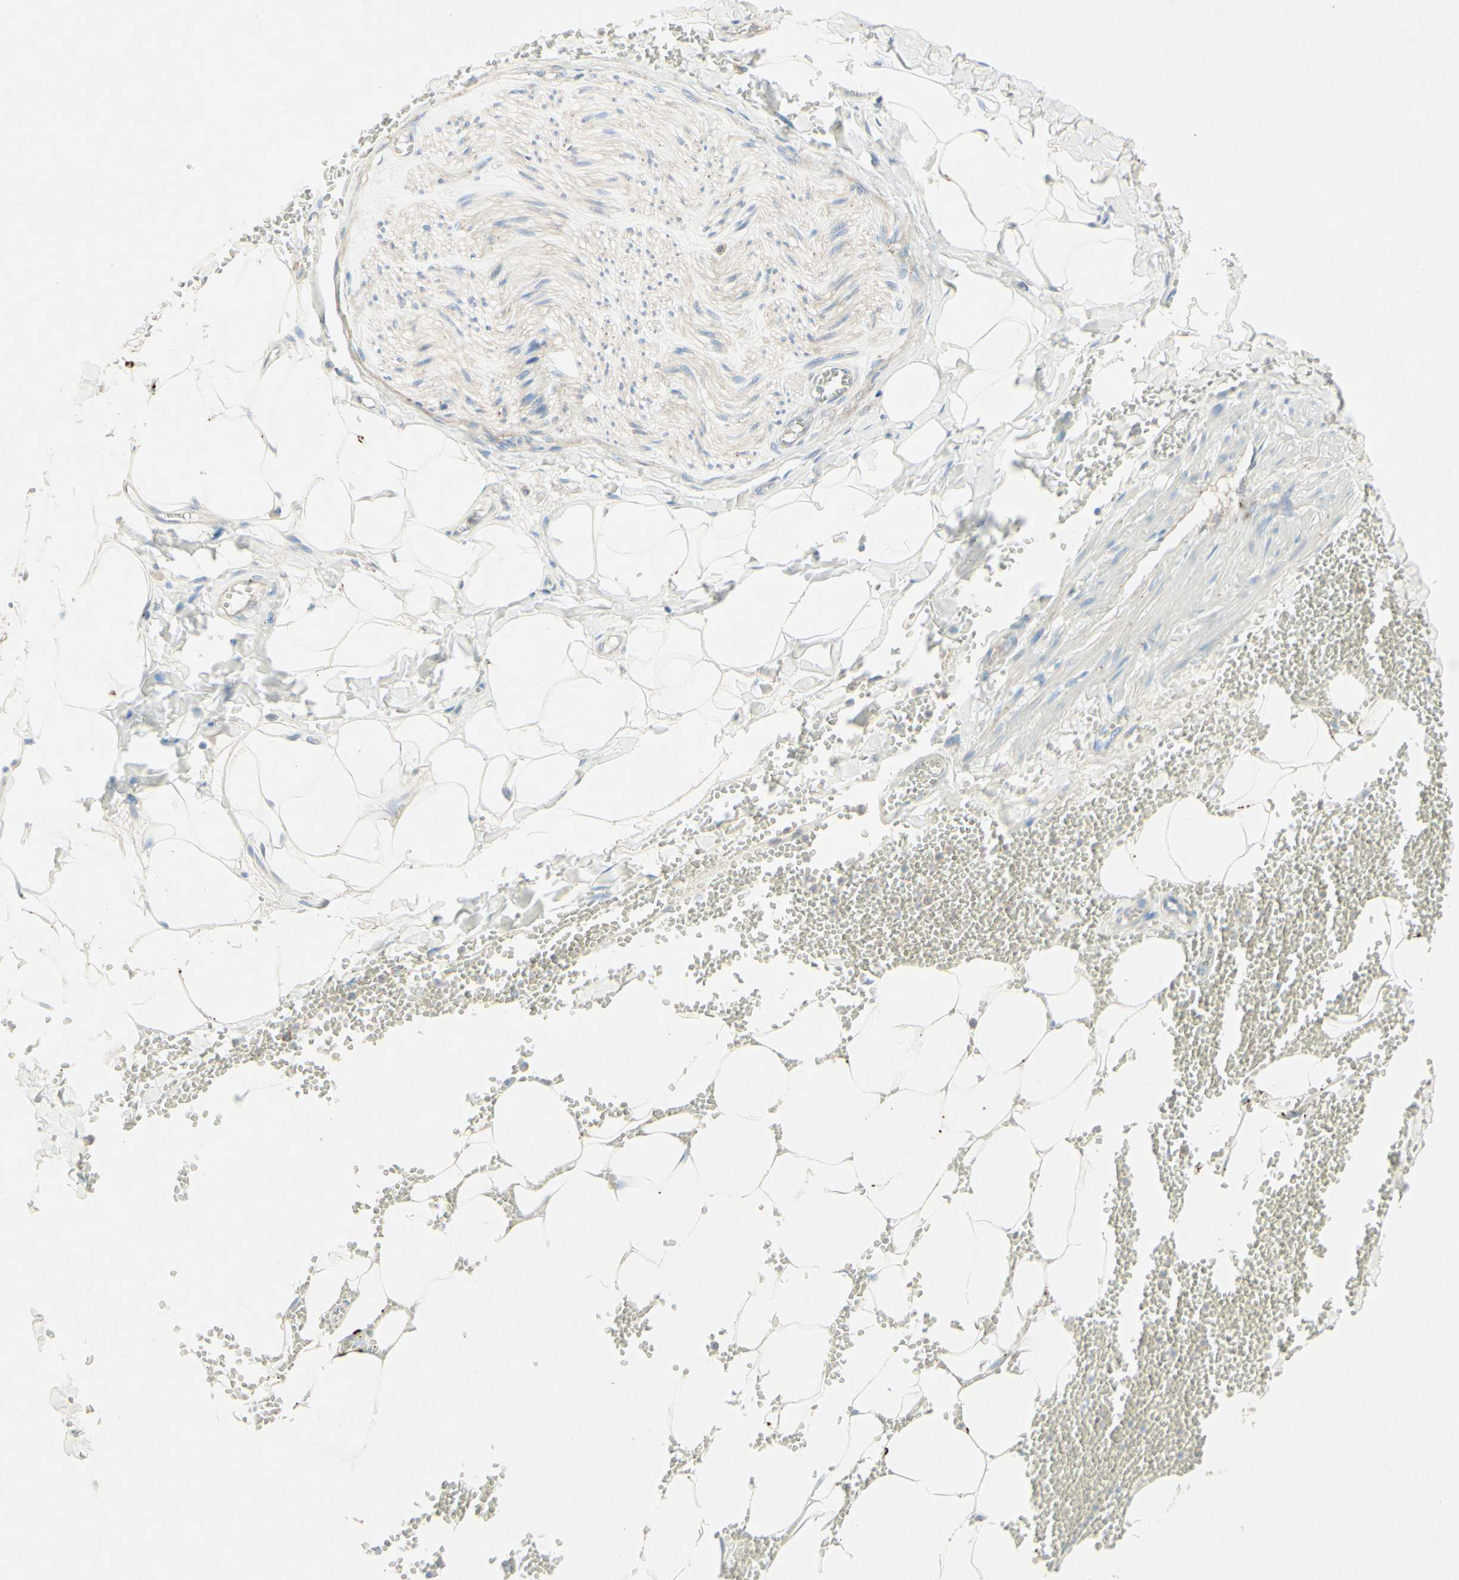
{"staining": {"intensity": "weak", "quantity": ">75%", "location": "cytoplasmic/membranous"}, "tissue": "adipose tissue", "cell_type": "Adipocytes", "image_type": "normal", "snomed": [{"axis": "morphology", "description": "Normal tissue, NOS"}, {"axis": "topography", "description": "Adipose tissue"}, {"axis": "topography", "description": "Peripheral nerve tissue"}], "caption": "A low amount of weak cytoplasmic/membranous staining is appreciated in approximately >75% of adipocytes in normal adipose tissue.", "gene": "MTM1", "patient": {"sex": "male", "age": 52}}